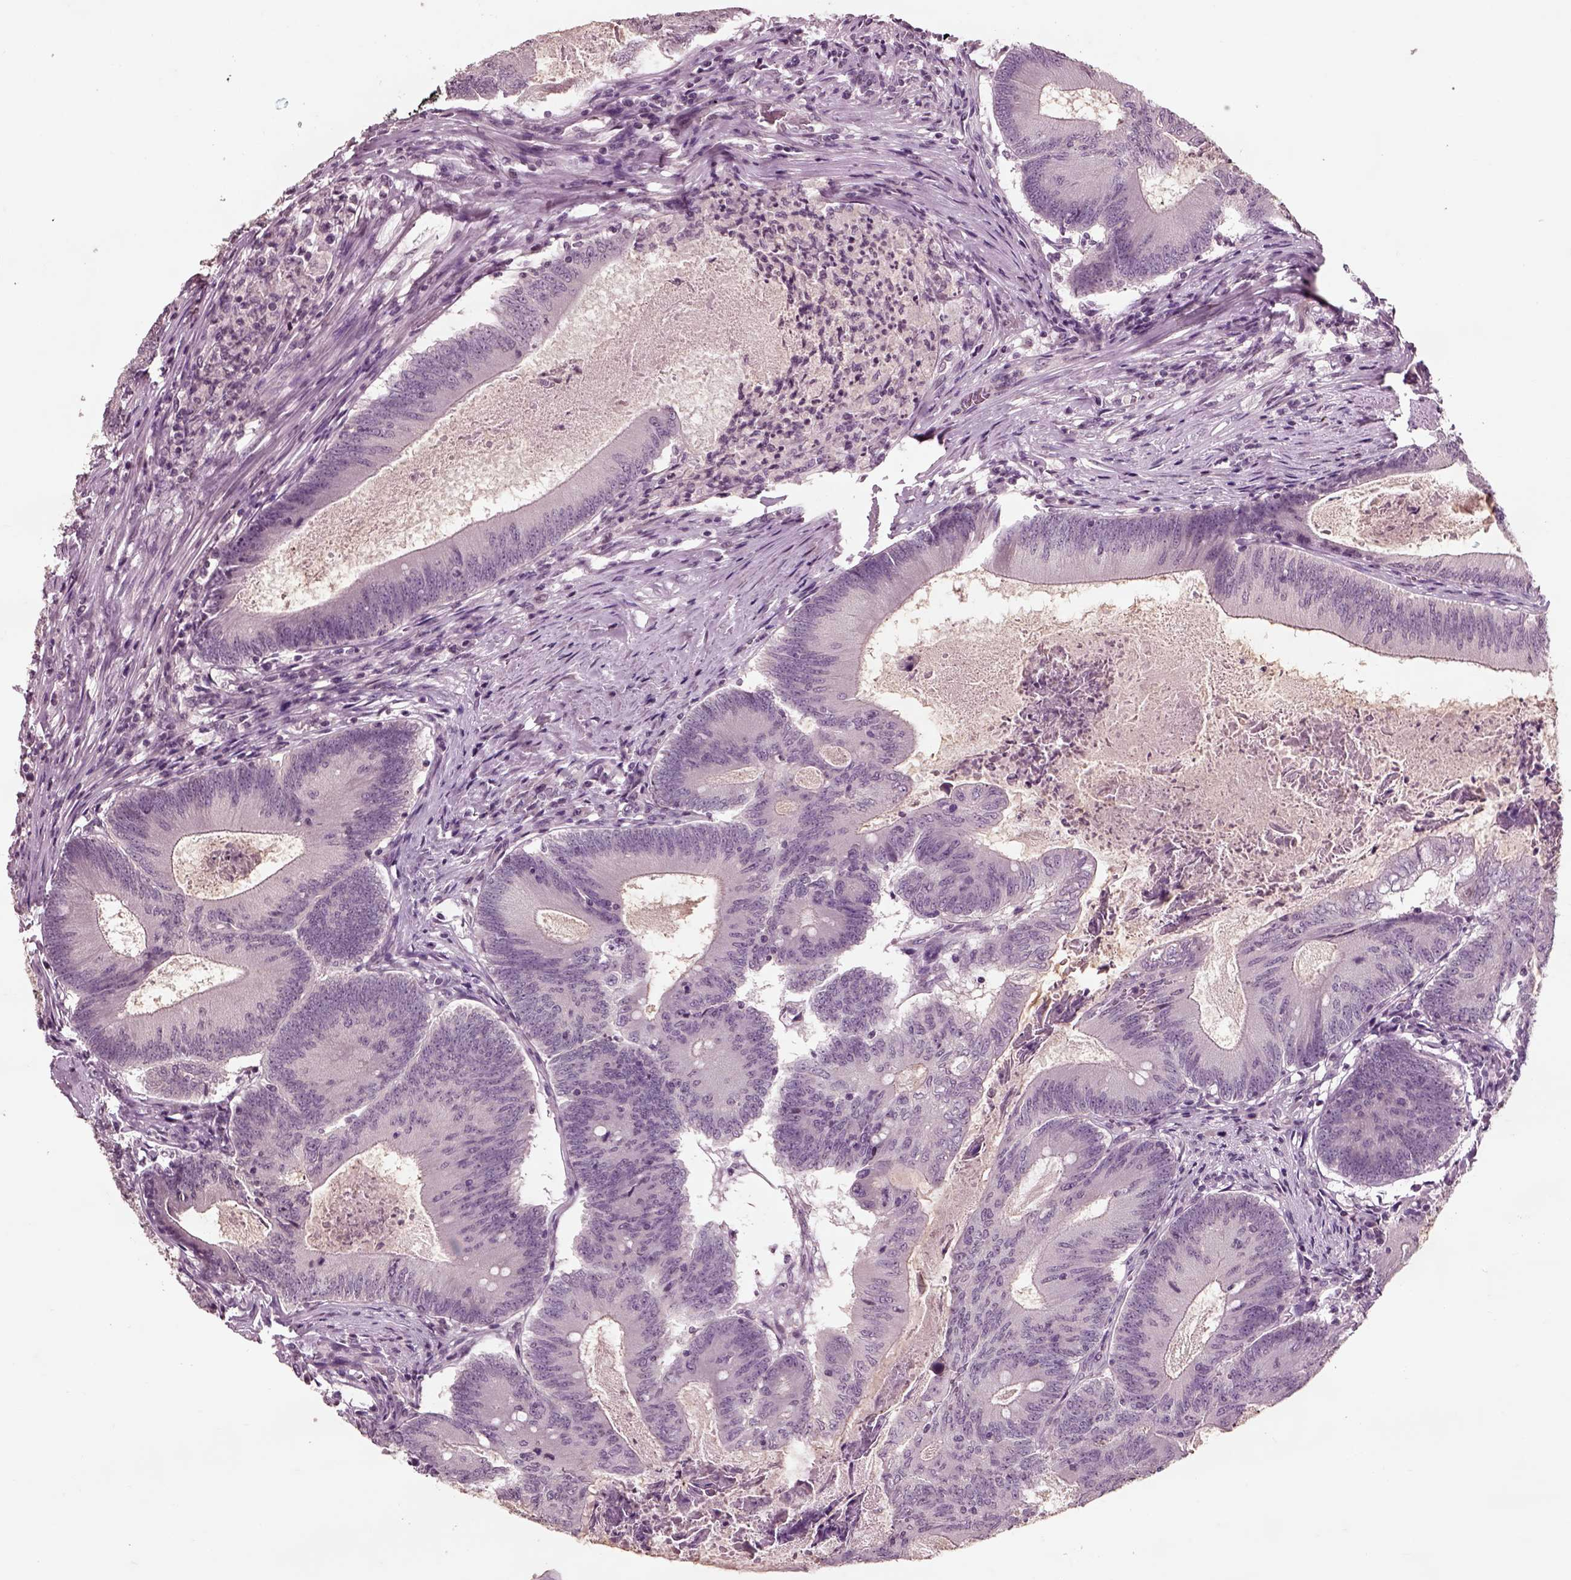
{"staining": {"intensity": "negative", "quantity": "none", "location": "none"}, "tissue": "colorectal cancer", "cell_type": "Tumor cells", "image_type": "cancer", "snomed": [{"axis": "morphology", "description": "Adenocarcinoma, NOS"}, {"axis": "topography", "description": "Colon"}], "caption": "A micrograph of human colorectal cancer is negative for staining in tumor cells.", "gene": "CHGB", "patient": {"sex": "female", "age": 70}}